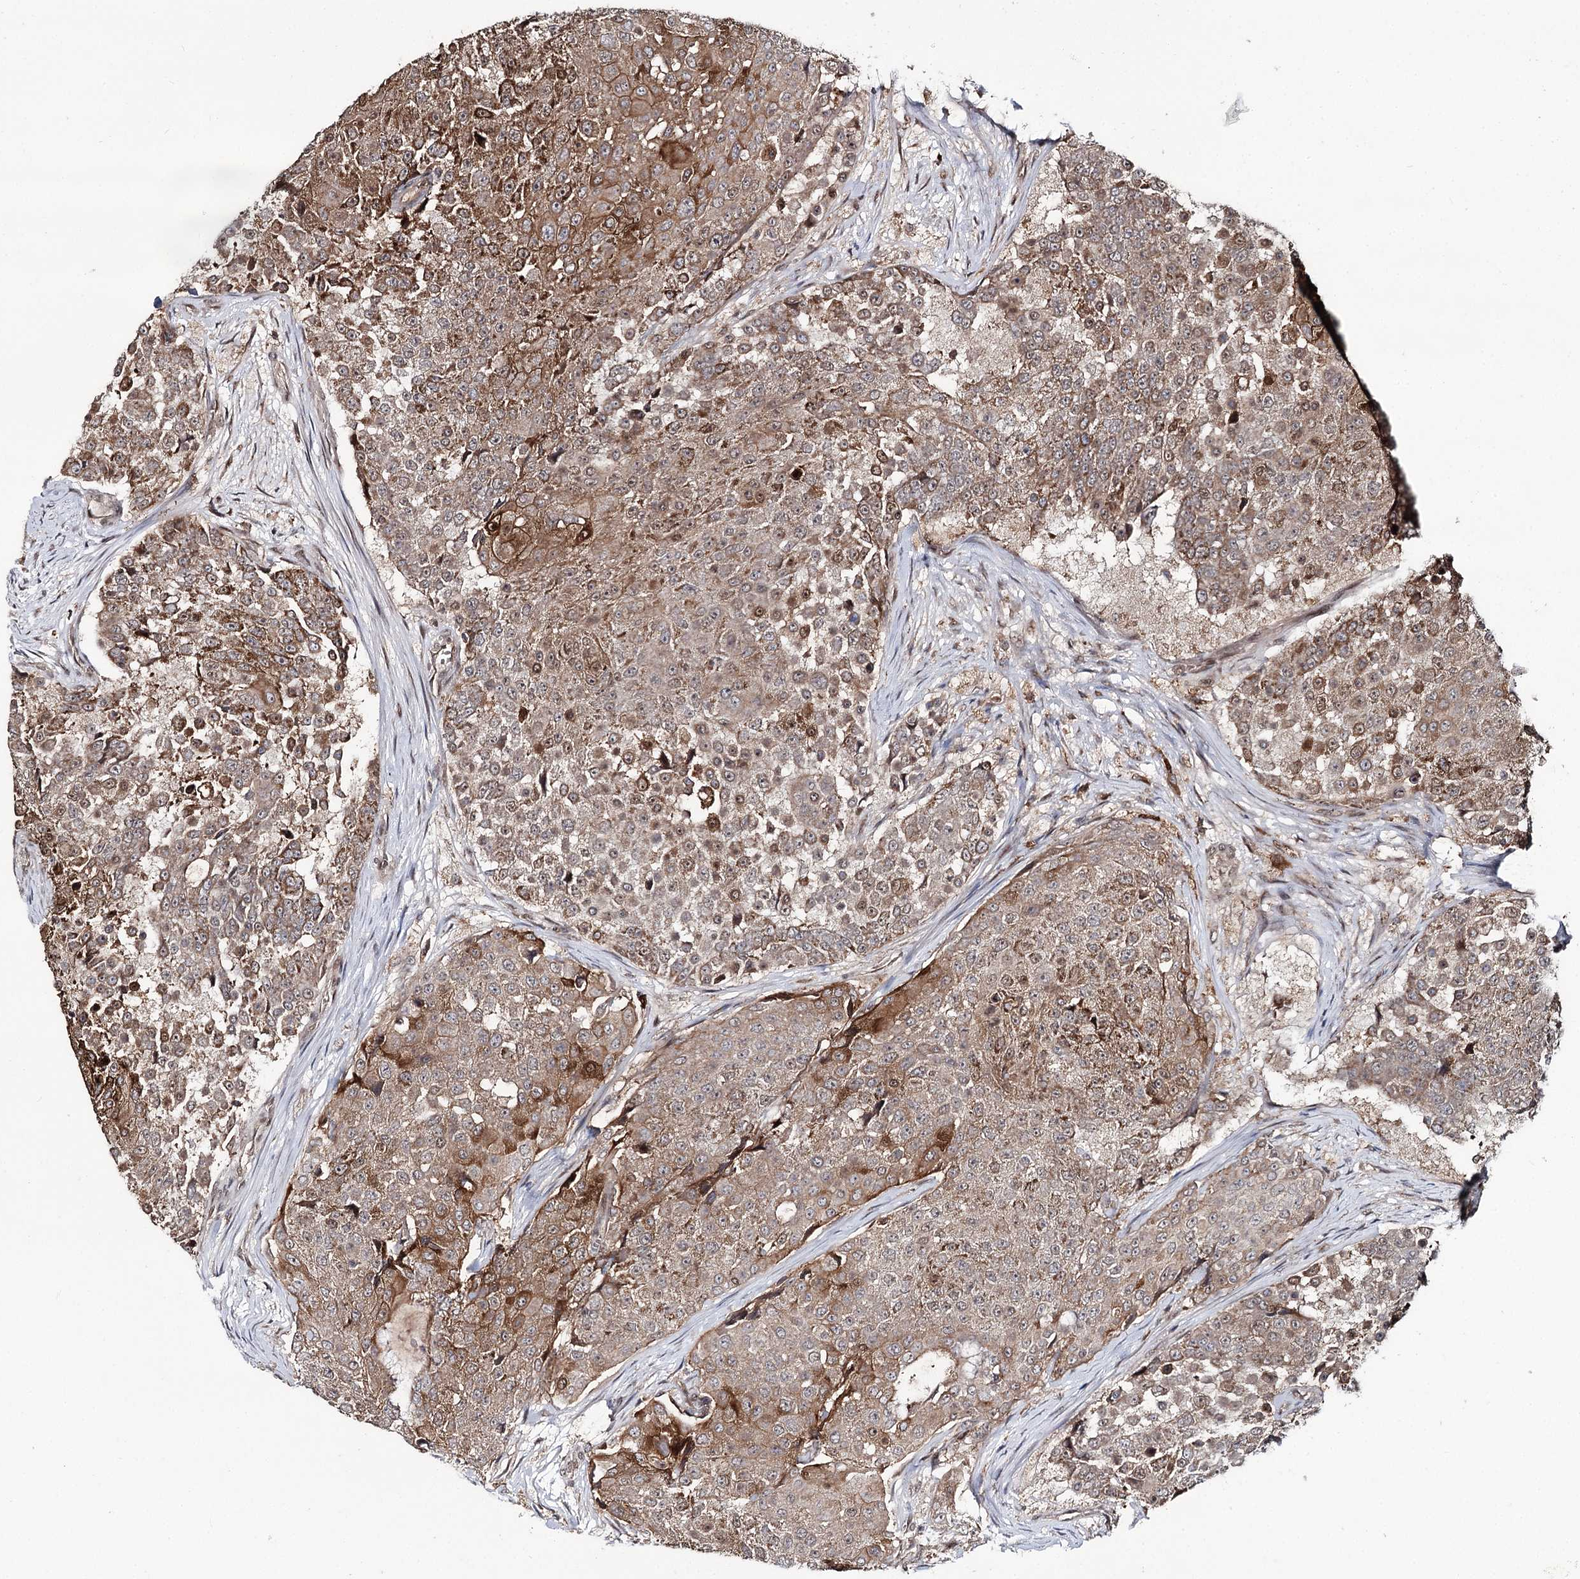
{"staining": {"intensity": "moderate", "quantity": ">75%", "location": "cytoplasmic/membranous"}, "tissue": "urothelial cancer", "cell_type": "Tumor cells", "image_type": "cancer", "snomed": [{"axis": "morphology", "description": "Urothelial carcinoma, High grade"}, {"axis": "topography", "description": "Urinary bladder"}], "caption": "Protein positivity by immunohistochemistry shows moderate cytoplasmic/membranous staining in about >75% of tumor cells in urothelial cancer.", "gene": "MSANTD2", "patient": {"sex": "female", "age": 63}}